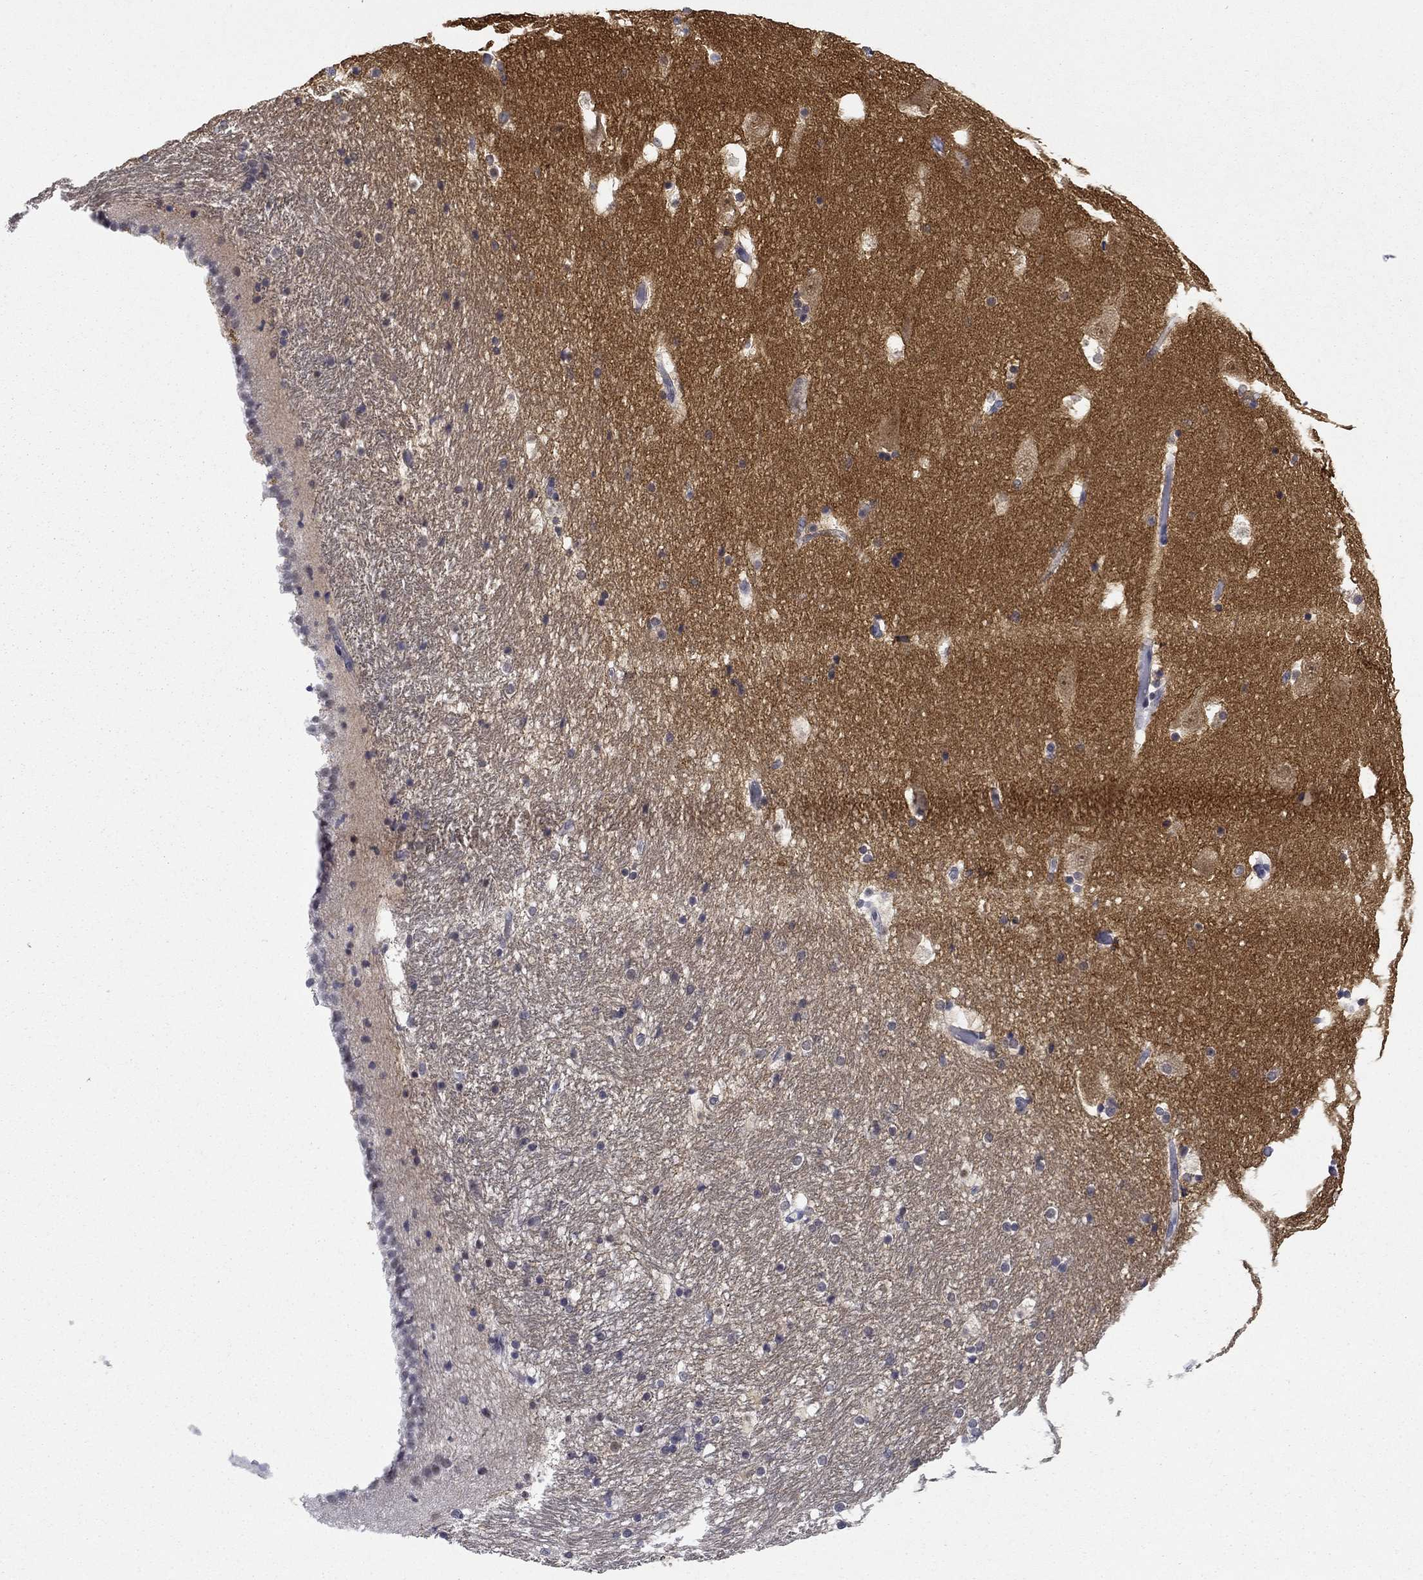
{"staining": {"intensity": "negative", "quantity": "none", "location": "none"}, "tissue": "hippocampus", "cell_type": "Glial cells", "image_type": "normal", "snomed": [{"axis": "morphology", "description": "Normal tissue, NOS"}, {"axis": "topography", "description": "Hippocampus"}], "caption": "Photomicrograph shows no significant protein staining in glial cells of normal hippocampus.", "gene": "TIGD4", "patient": {"sex": "male", "age": 51}}